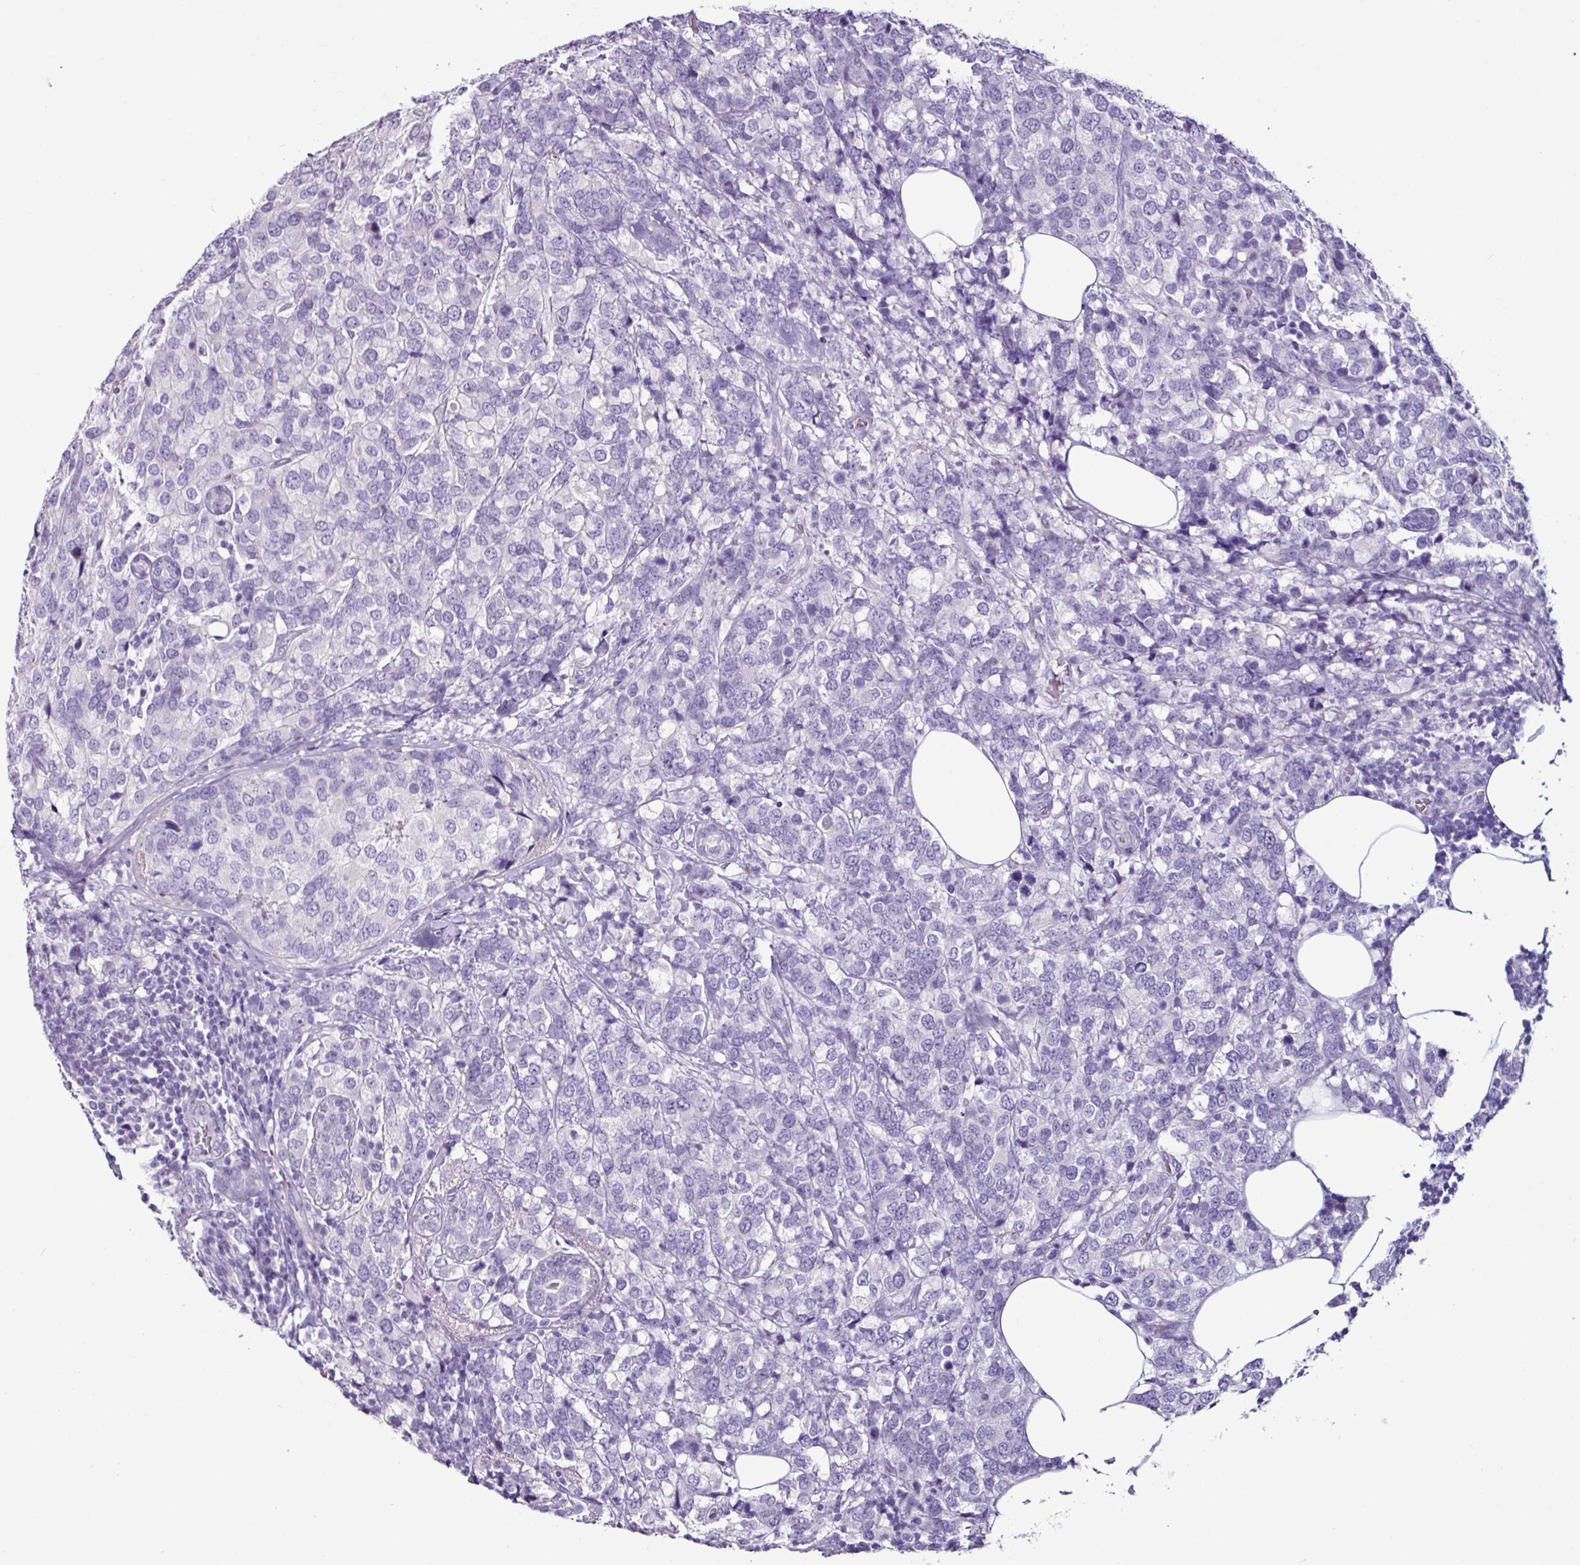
{"staining": {"intensity": "negative", "quantity": "none", "location": "none"}, "tissue": "breast cancer", "cell_type": "Tumor cells", "image_type": "cancer", "snomed": [{"axis": "morphology", "description": "Lobular carcinoma"}, {"axis": "topography", "description": "Breast"}], "caption": "This is an IHC micrograph of human breast lobular carcinoma. There is no staining in tumor cells.", "gene": "GLP2R", "patient": {"sex": "female", "age": 59}}